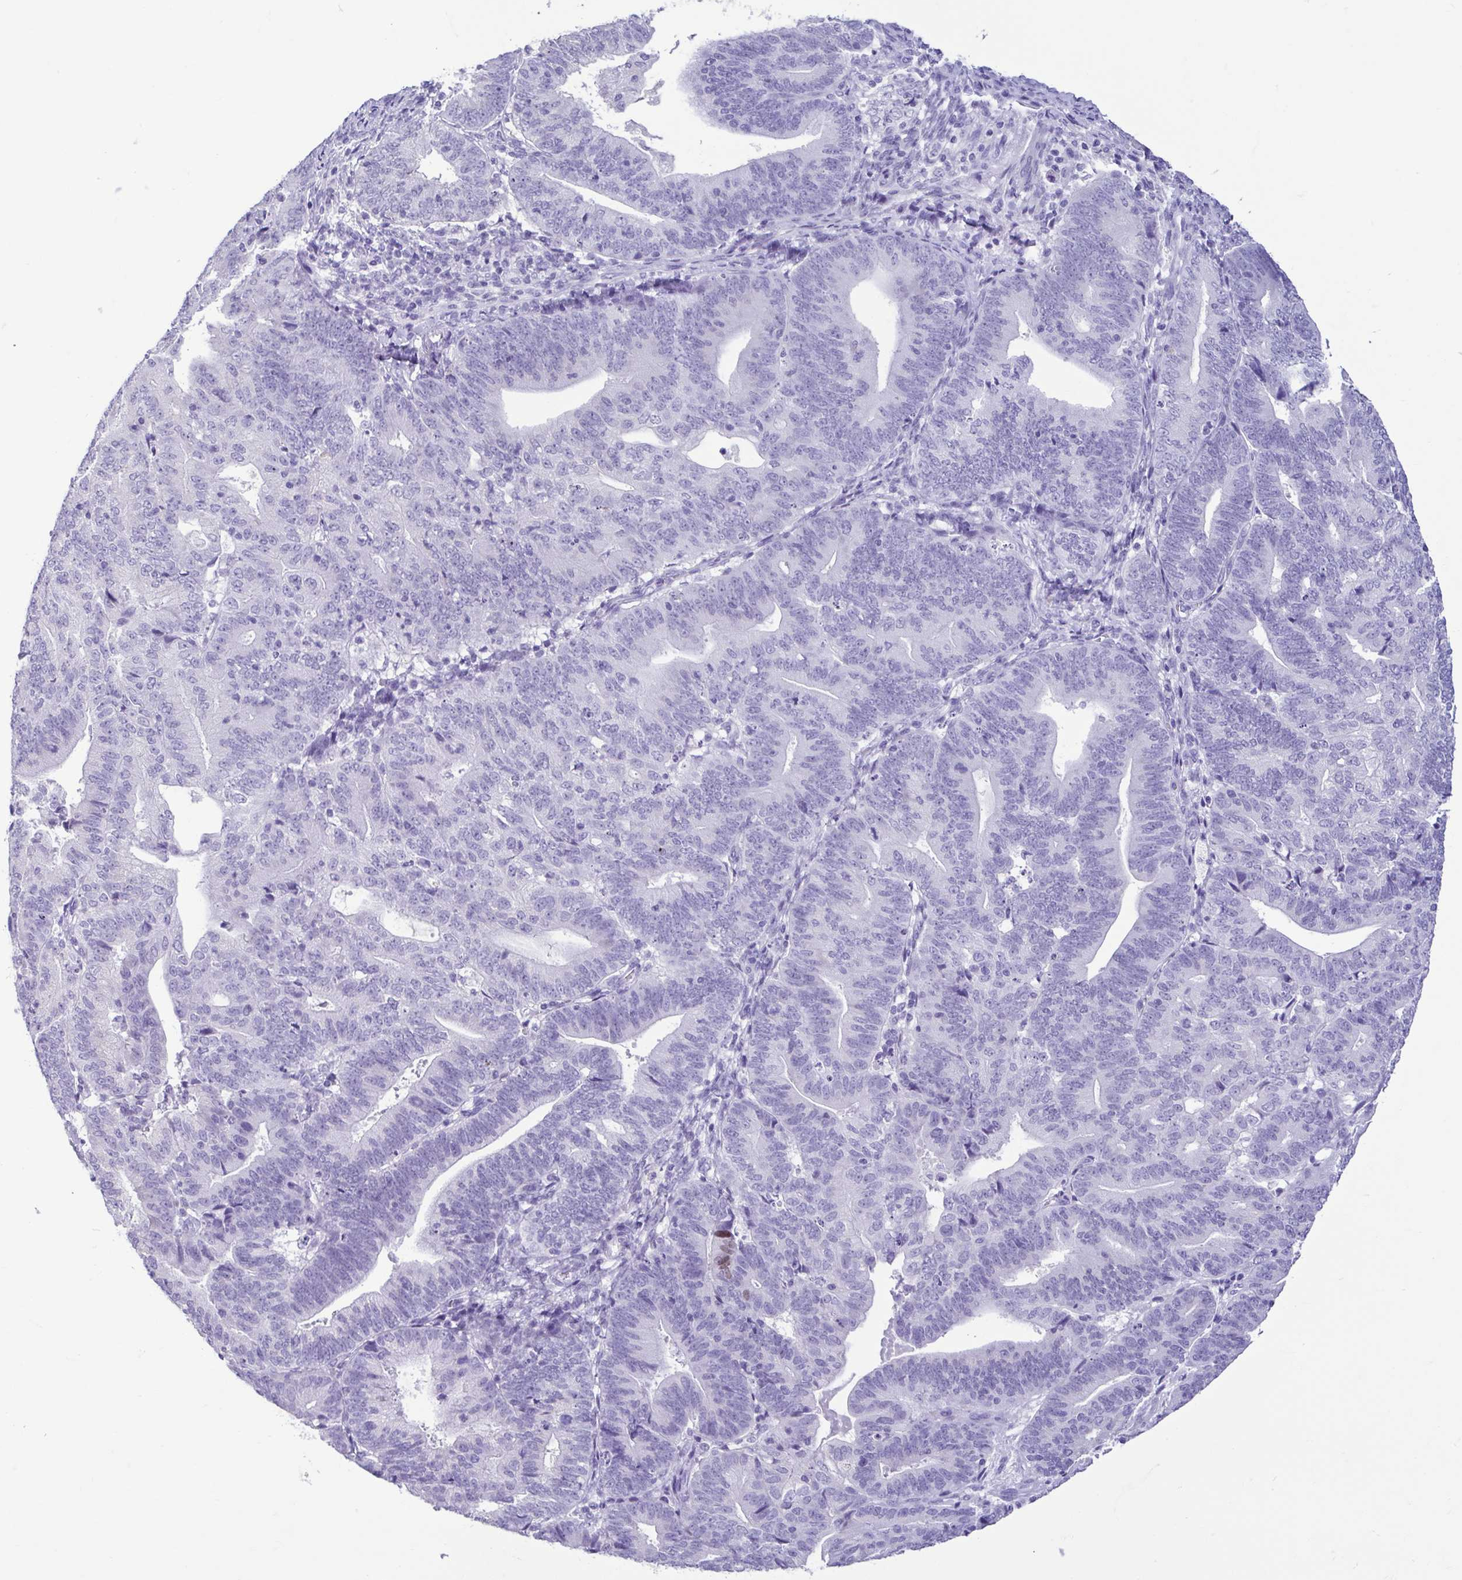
{"staining": {"intensity": "negative", "quantity": "none", "location": "none"}, "tissue": "endometrial cancer", "cell_type": "Tumor cells", "image_type": "cancer", "snomed": [{"axis": "morphology", "description": "Adenocarcinoma, NOS"}, {"axis": "topography", "description": "Endometrium"}], "caption": "The histopathology image shows no significant staining in tumor cells of adenocarcinoma (endometrial).", "gene": "CBY2", "patient": {"sex": "female", "age": 70}}